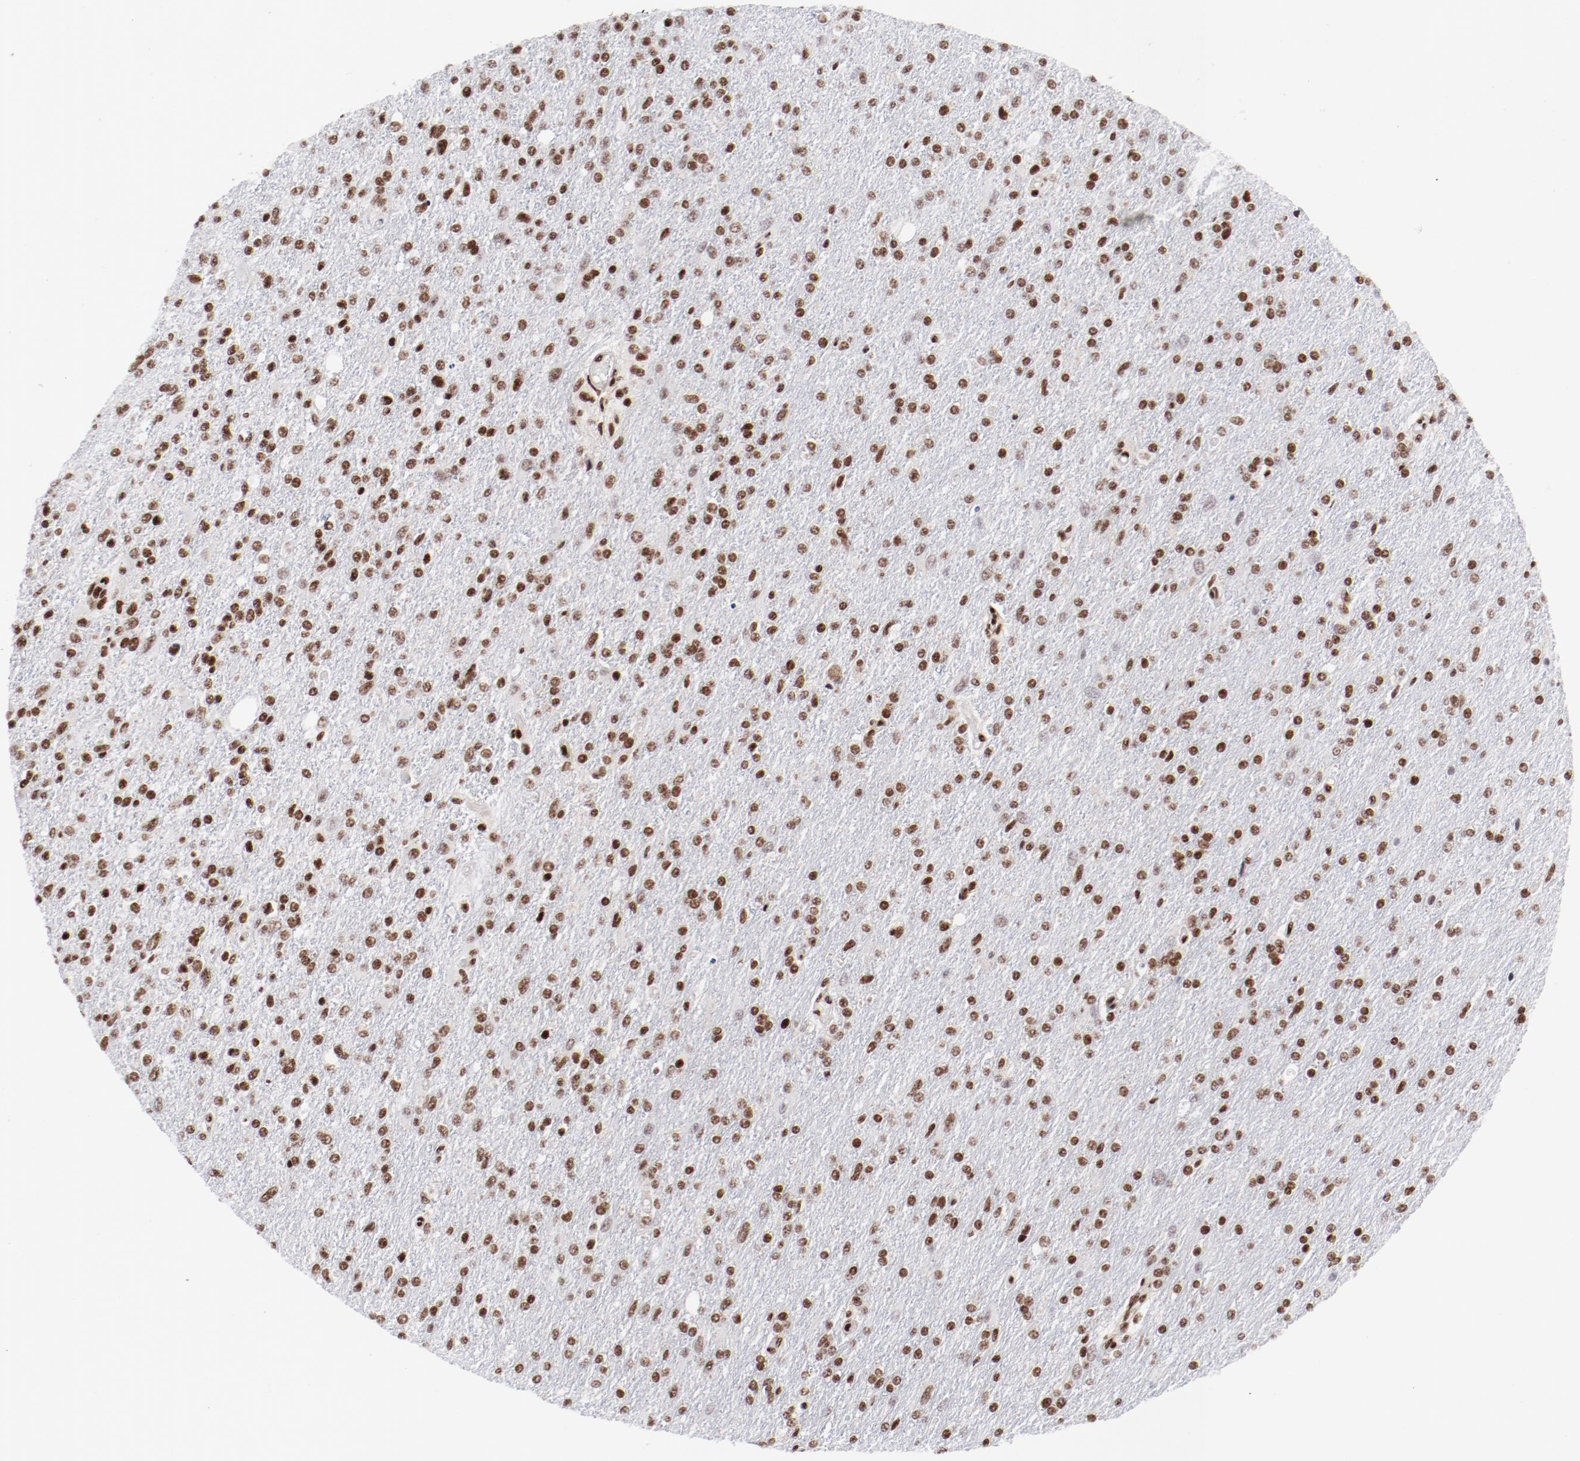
{"staining": {"intensity": "strong", "quantity": ">75%", "location": "nuclear"}, "tissue": "glioma", "cell_type": "Tumor cells", "image_type": "cancer", "snomed": [{"axis": "morphology", "description": "Glioma, malignant, High grade"}, {"axis": "topography", "description": "Cerebral cortex"}], "caption": "A high amount of strong nuclear positivity is identified in about >75% of tumor cells in glioma tissue. (Brightfield microscopy of DAB IHC at high magnification).", "gene": "NFYB", "patient": {"sex": "male", "age": 76}}